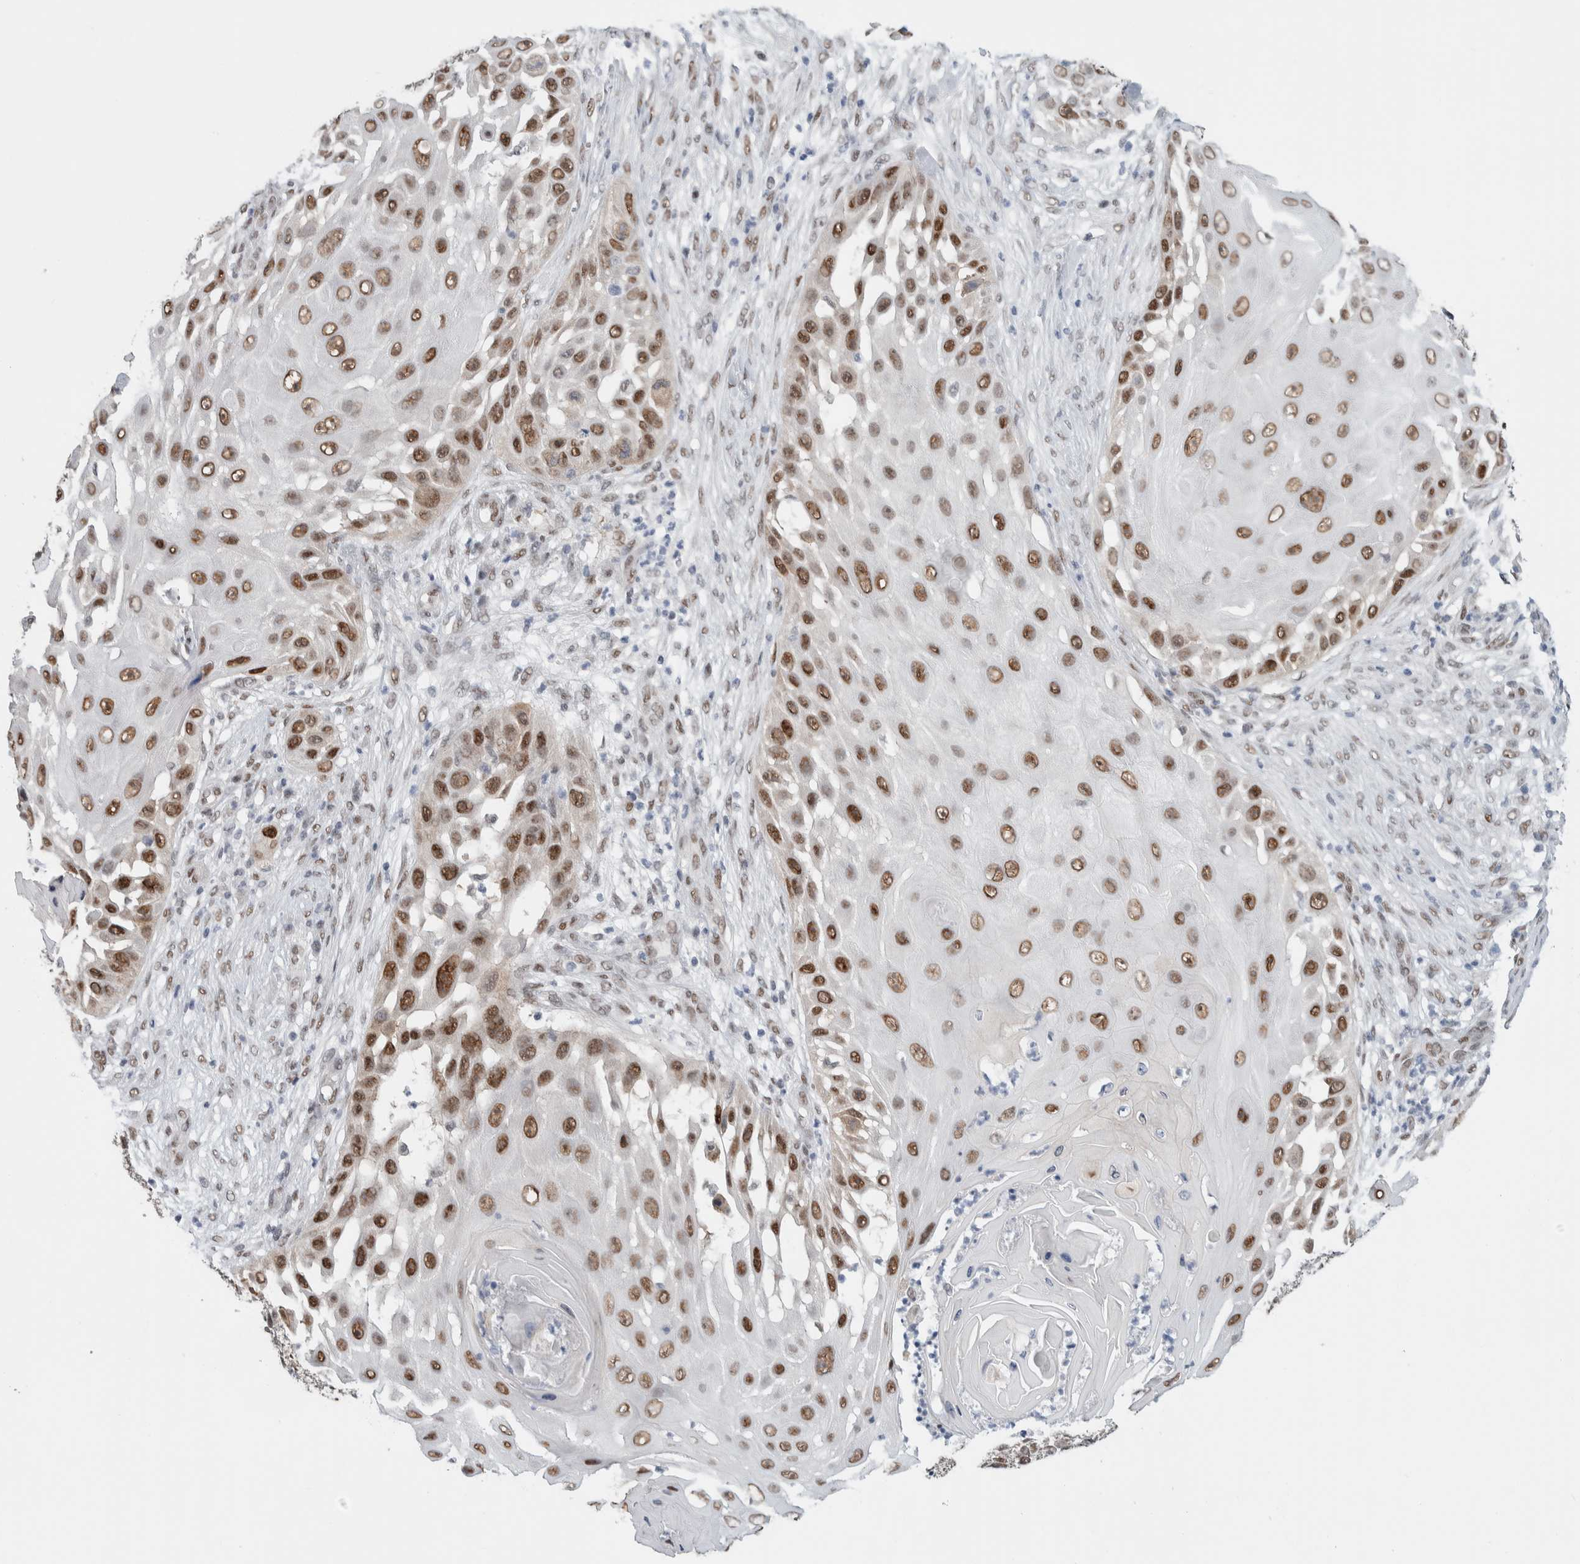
{"staining": {"intensity": "strong", "quantity": ">75%", "location": "nuclear"}, "tissue": "skin cancer", "cell_type": "Tumor cells", "image_type": "cancer", "snomed": [{"axis": "morphology", "description": "Squamous cell carcinoma, NOS"}, {"axis": "topography", "description": "Skin"}], "caption": "IHC (DAB (3,3'-diaminobenzidine)) staining of human skin squamous cell carcinoma shows strong nuclear protein positivity in approximately >75% of tumor cells.", "gene": "PRMT1", "patient": {"sex": "female", "age": 44}}